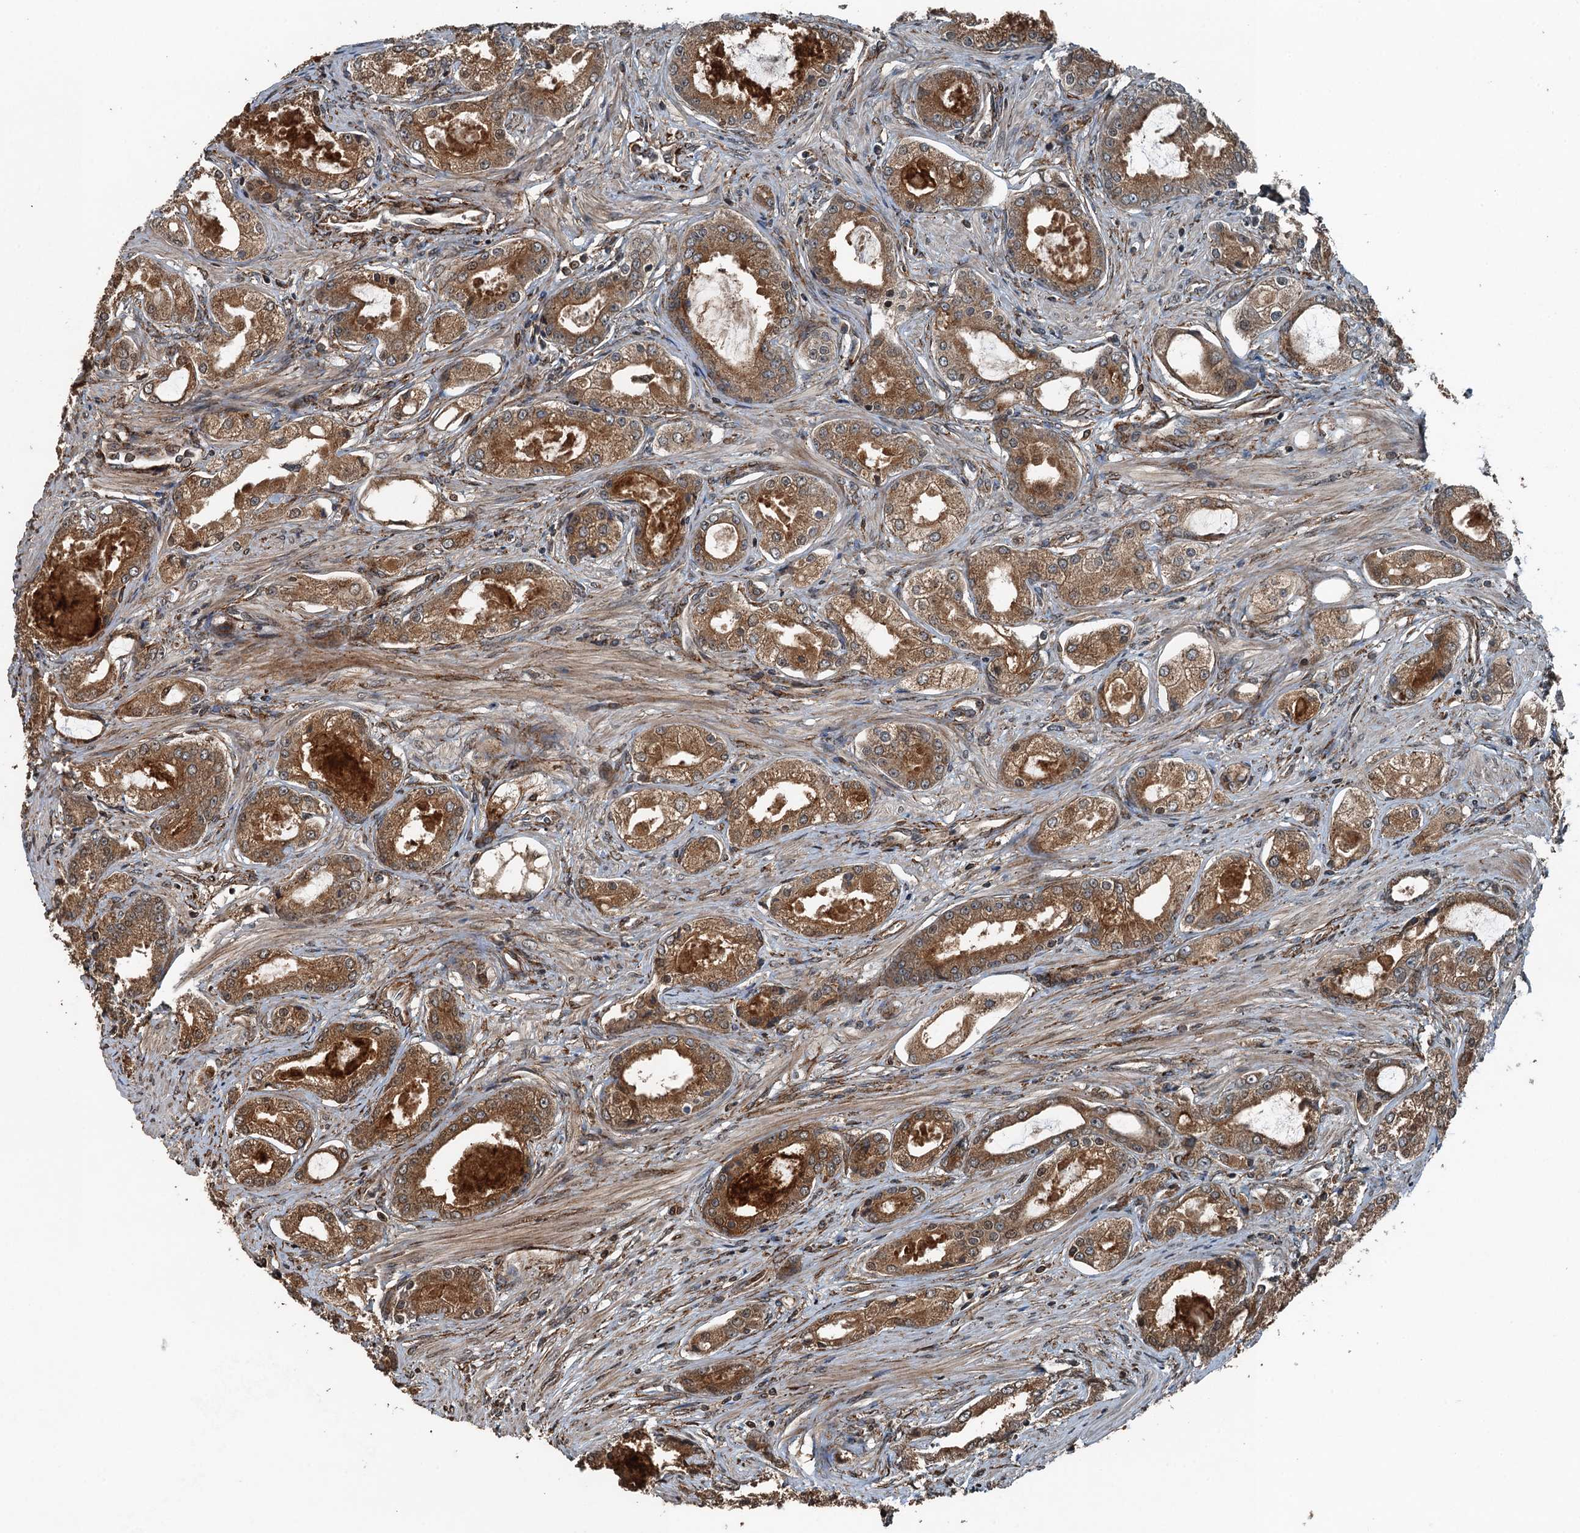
{"staining": {"intensity": "moderate", "quantity": ">75%", "location": "cytoplasmic/membranous"}, "tissue": "prostate cancer", "cell_type": "Tumor cells", "image_type": "cancer", "snomed": [{"axis": "morphology", "description": "Adenocarcinoma, Low grade"}, {"axis": "topography", "description": "Prostate"}], "caption": "Prostate cancer (adenocarcinoma (low-grade)) stained with a brown dye displays moderate cytoplasmic/membranous positive staining in about >75% of tumor cells.", "gene": "TCTN1", "patient": {"sex": "male", "age": 68}}